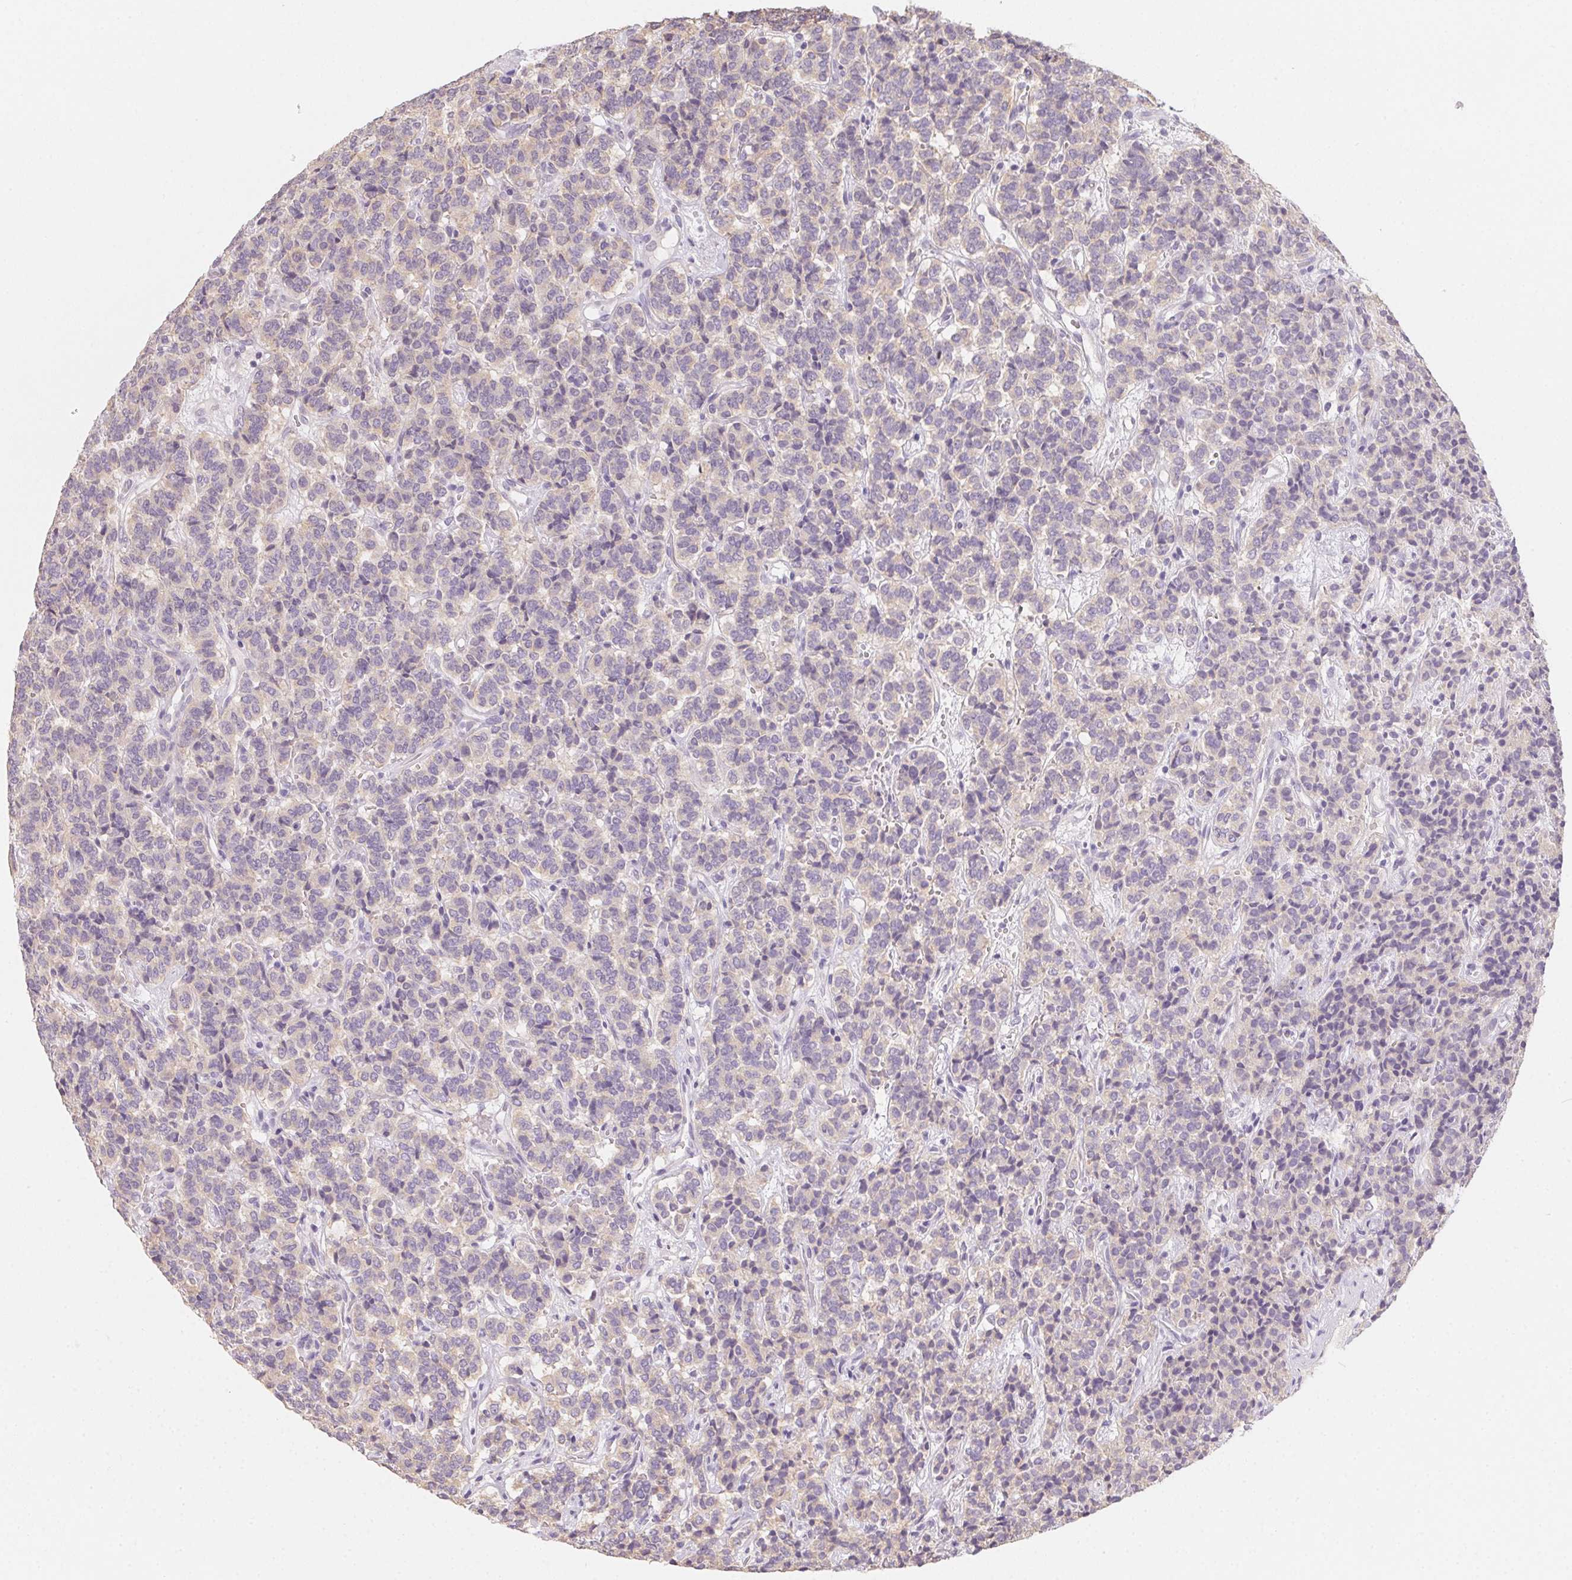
{"staining": {"intensity": "negative", "quantity": "none", "location": "none"}, "tissue": "carcinoid", "cell_type": "Tumor cells", "image_type": "cancer", "snomed": [{"axis": "morphology", "description": "Carcinoid, malignant, NOS"}, {"axis": "topography", "description": "Pancreas"}], "caption": "An image of carcinoid stained for a protein displays no brown staining in tumor cells.", "gene": "SLC6A18", "patient": {"sex": "male", "age": 36}}